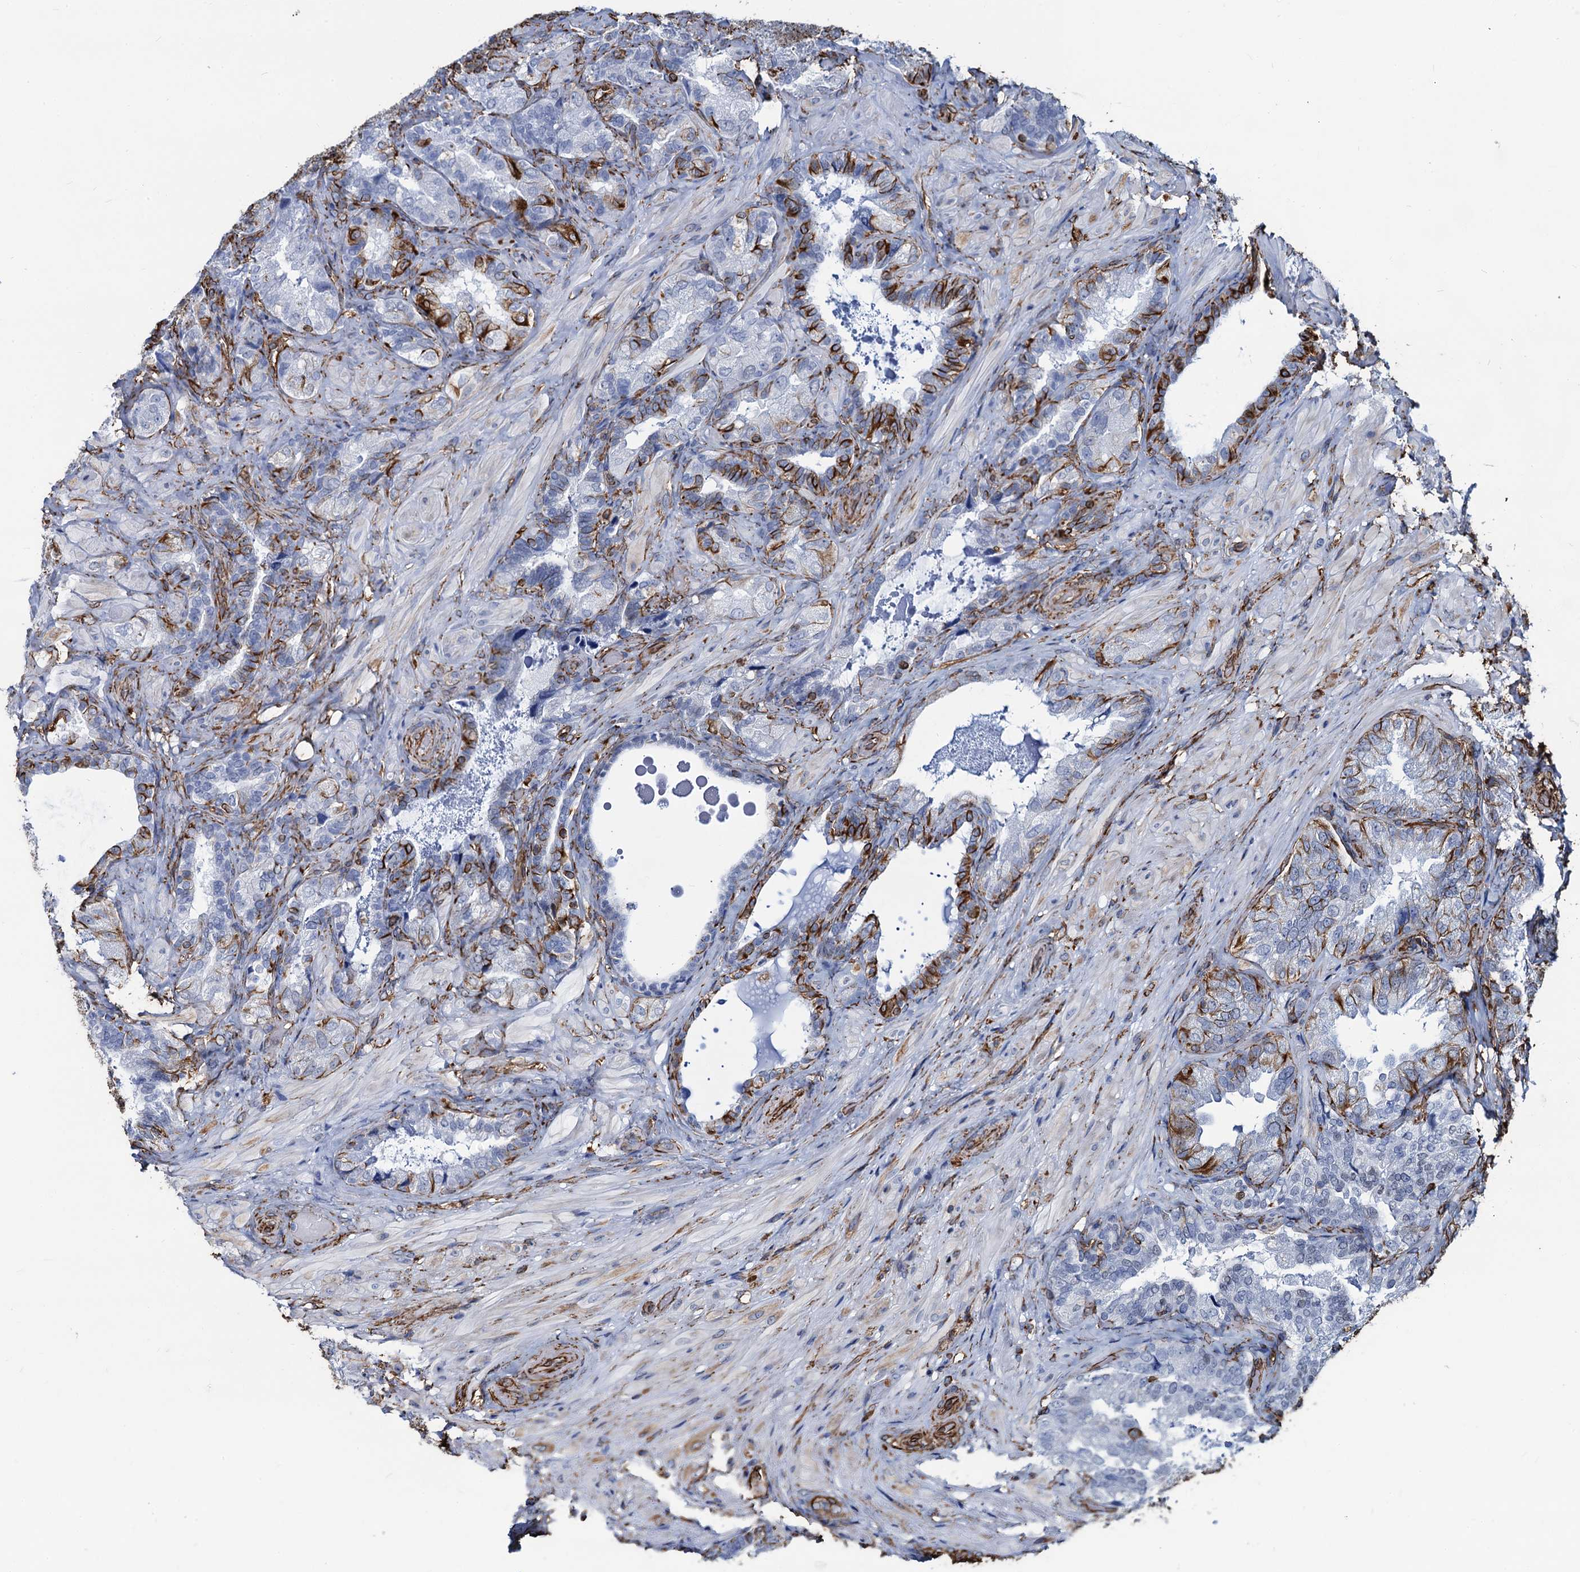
{"staining": {"intensity": "strong", "quantity": "<25%", "location": "cytoplasmic/membranous"}, "tissue": "seminal vesicle", "cell_type": "Glandular cells", "image_type": "normal", "snomed": [{"axis": "morphology", "description": "Normal tissue, NOS"}, {"axis": "topography", "description": "Prostate and seminal vesicle, NOS"}, {"axis": "topography", "description": "Prostate"}, {"axis": "topography", "description": "Seminal veicle"}], "caption": "Glandular cells exhibit medium levels of strong cytoplasmic/membranous staining in about <25% of cells in normal seminal vesicle. The protein of interest is stained brown, and the nuclei are stained in blue (DAB (3,3'-diaminobenzidine) IHC with brightfield microscopy, high magnification).", "gene": "PGM2", "patient": {"sex": "male", "age": 67}}